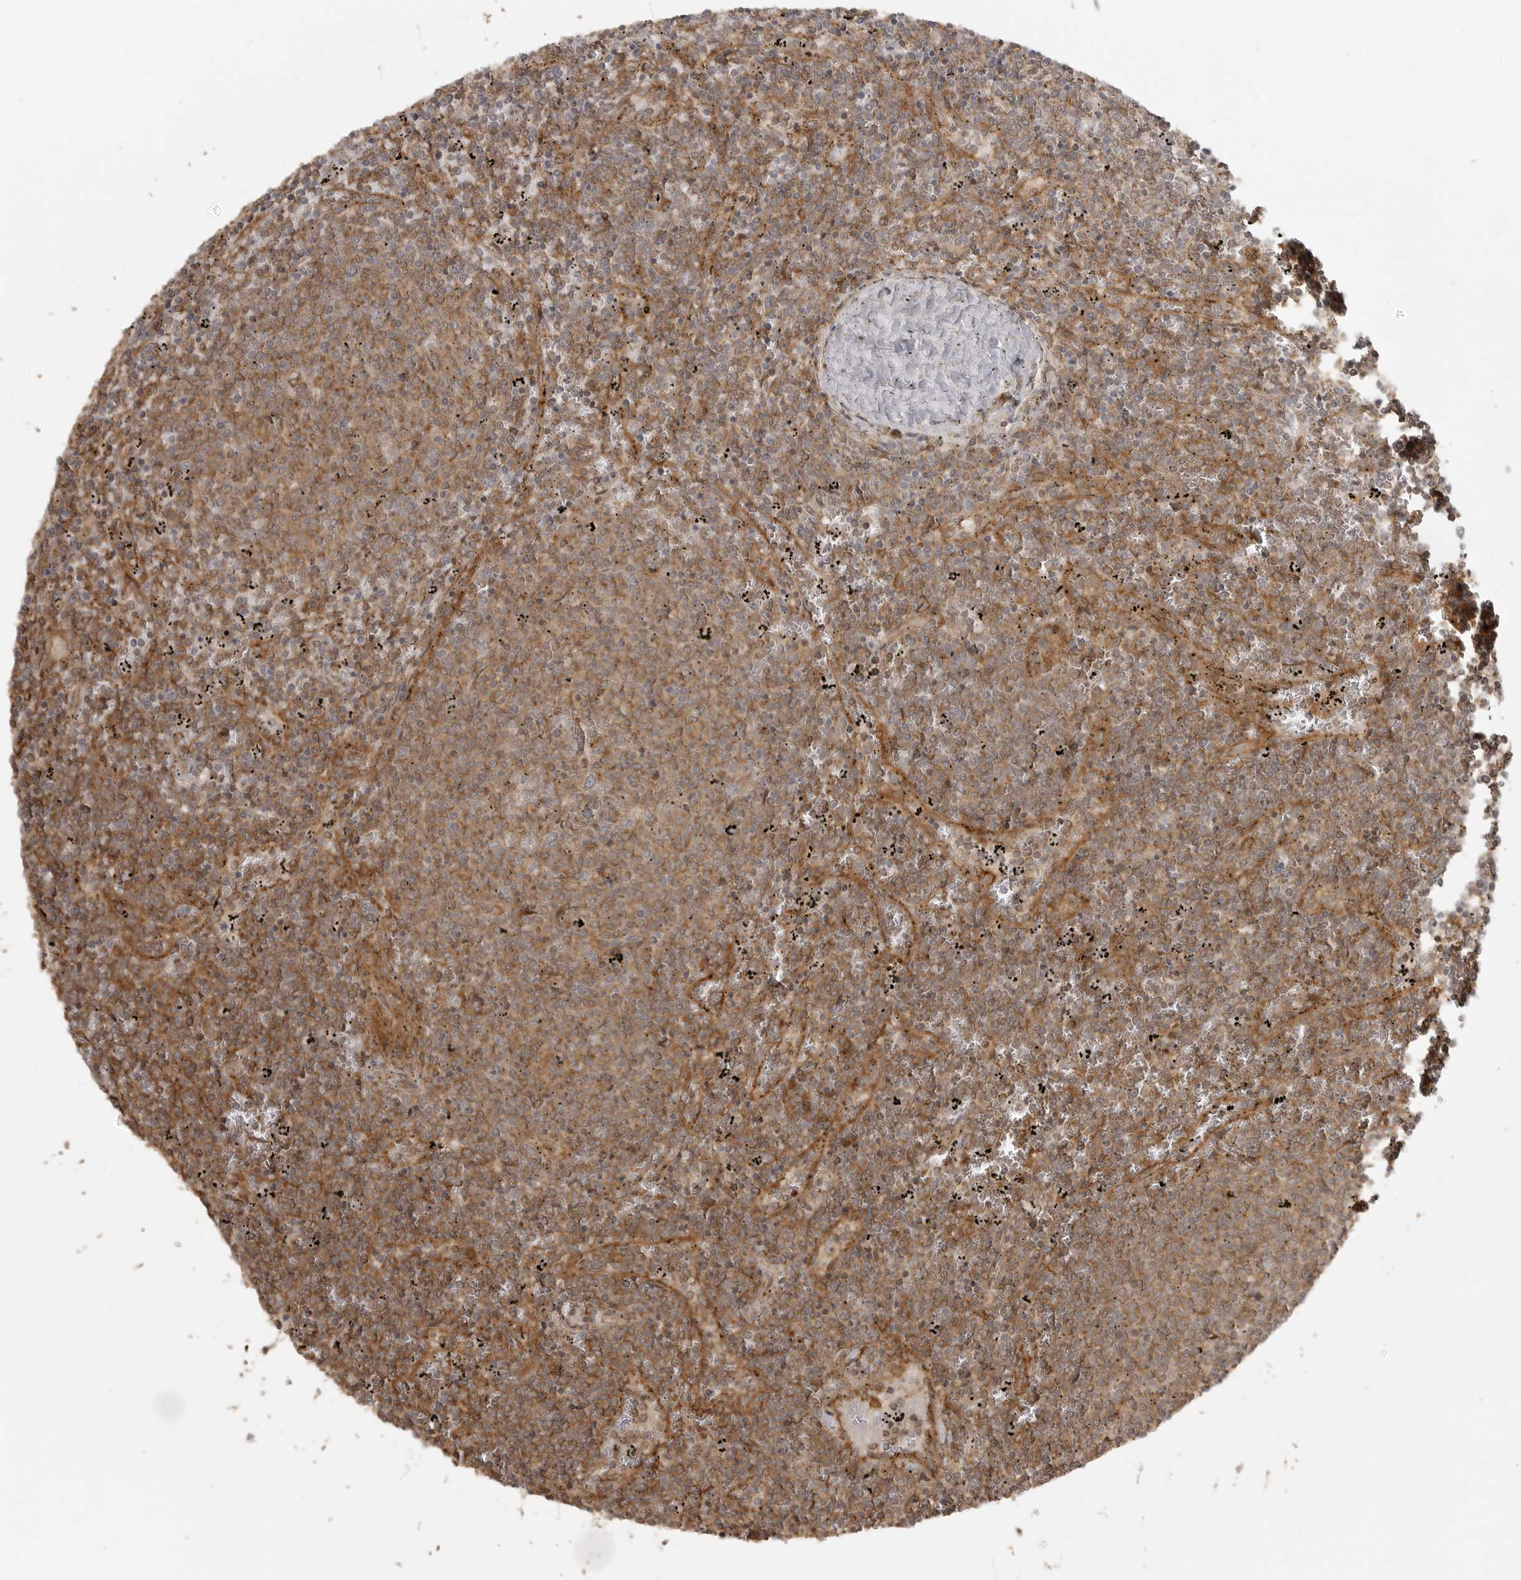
{"staining": {"intensity": "moderate", "quantity": ">75%", "location": "cytoplasmic/membranous"}, "tissue": "lymphoma", "cell_type": "Tumor cells", "image_type": "cancer", "snomed": [{"axis": "morphology", "description": "Malignant lymphoma, non-Hodgkin's type, Low grade"}, {"axis": "topography", "description": "Spleen"}], "caption": "There is medium levels of moderate cytoplasmic/membranous staining in tumor cells of lymphoma, as demonstrated by immunohistochemical staining (brown color).", "gene": "FAT3", "patient": {"sex": "female", "age": 50}}